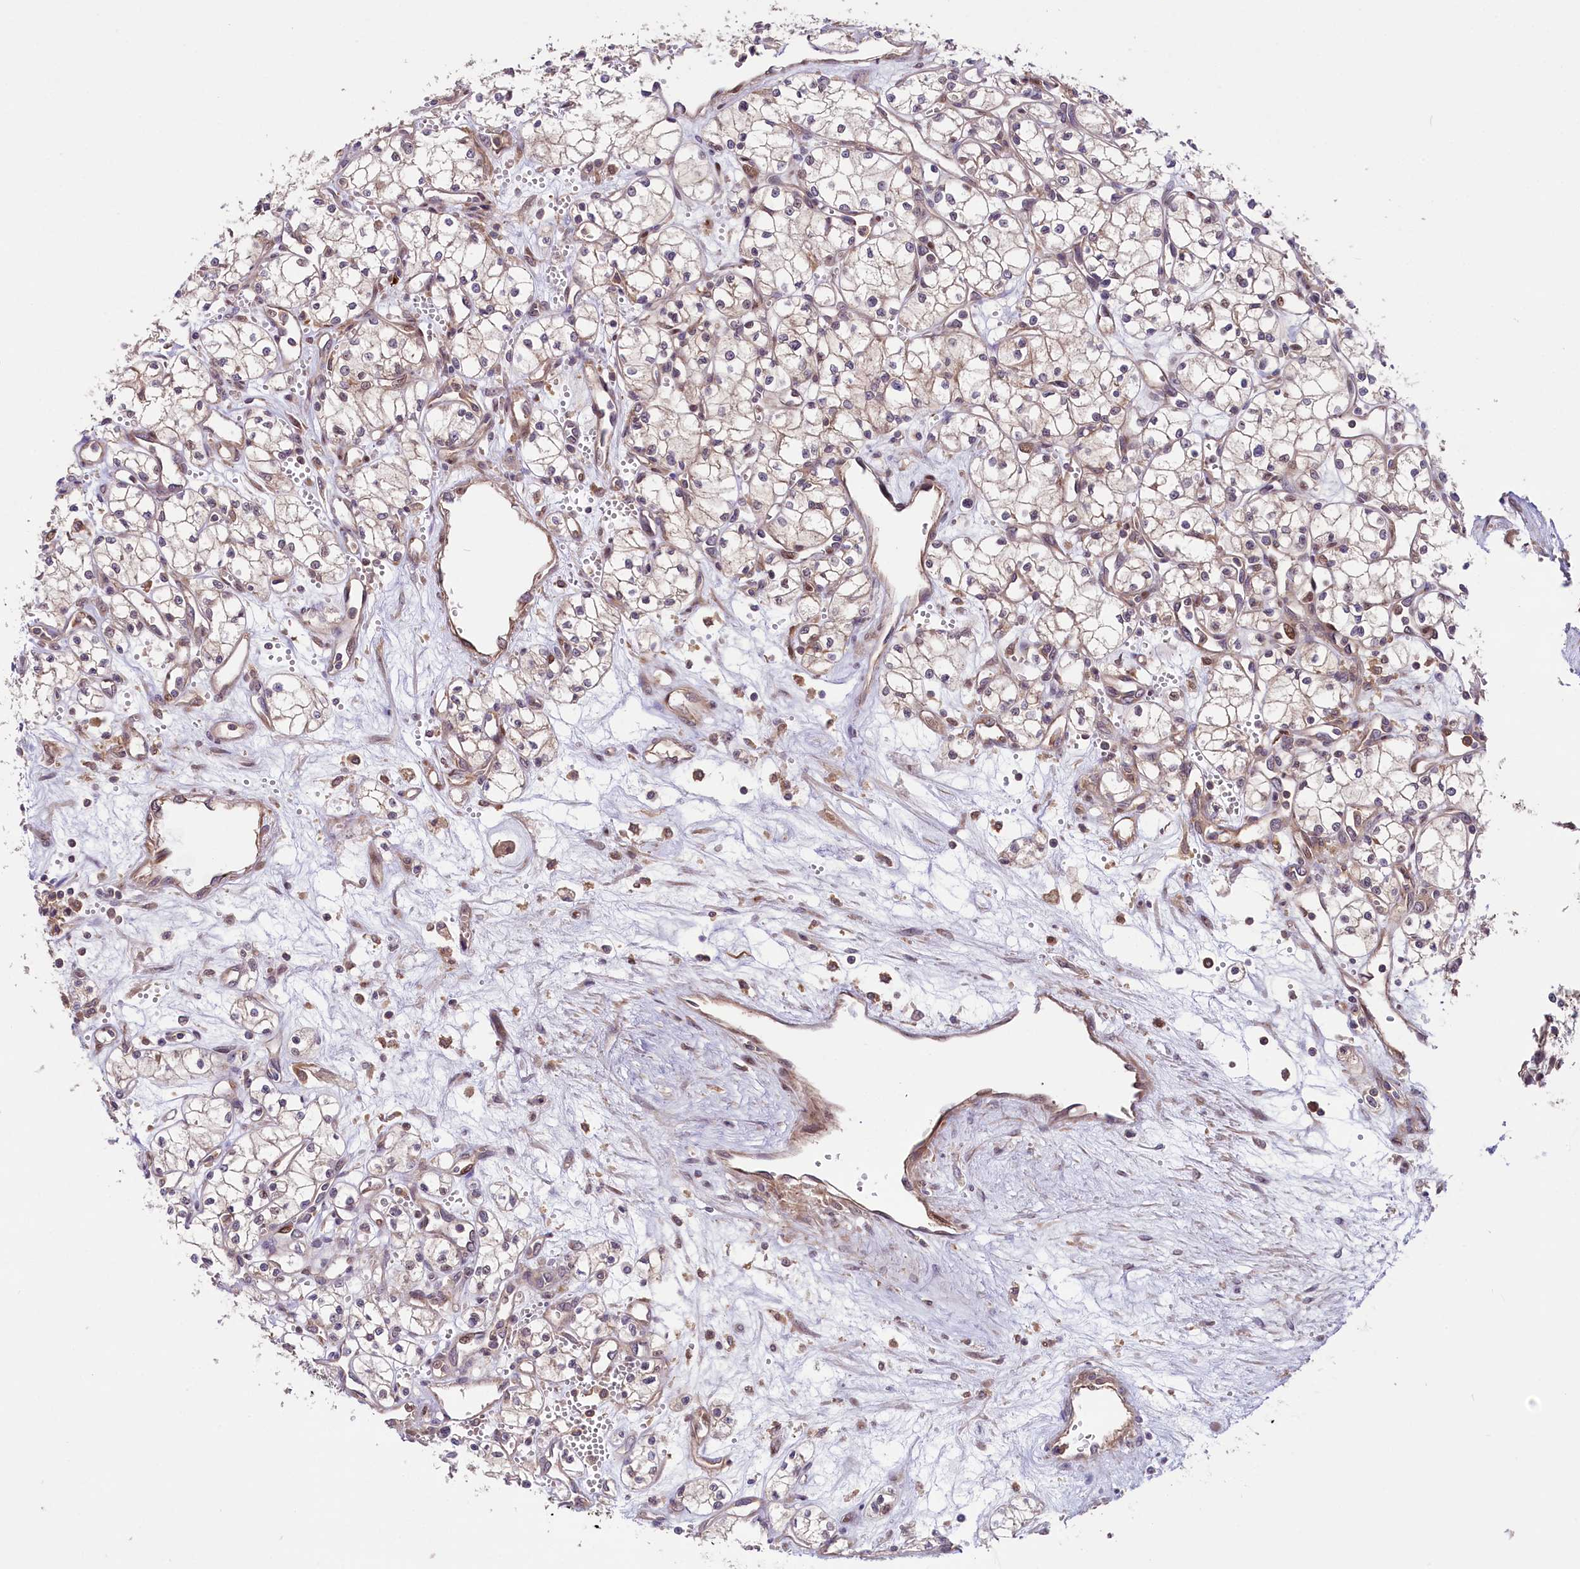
{"staining": {"intensity": "negative", "quantity": "none", "location": "none"}, "tissue": "renal cancer", "cell_type": "Tumor cells", "image_type": "cancer", "snomed": [{"axis": "morphology", "description": "Adenocarcinoma, NOS"}, {"axis": "topography", "description": "Kidney"}], "caption": "There is no significant staining in tumor cells of renal cancer.", "gene": "RIC8A", "patient": {"sex": "male", "age": 59}}